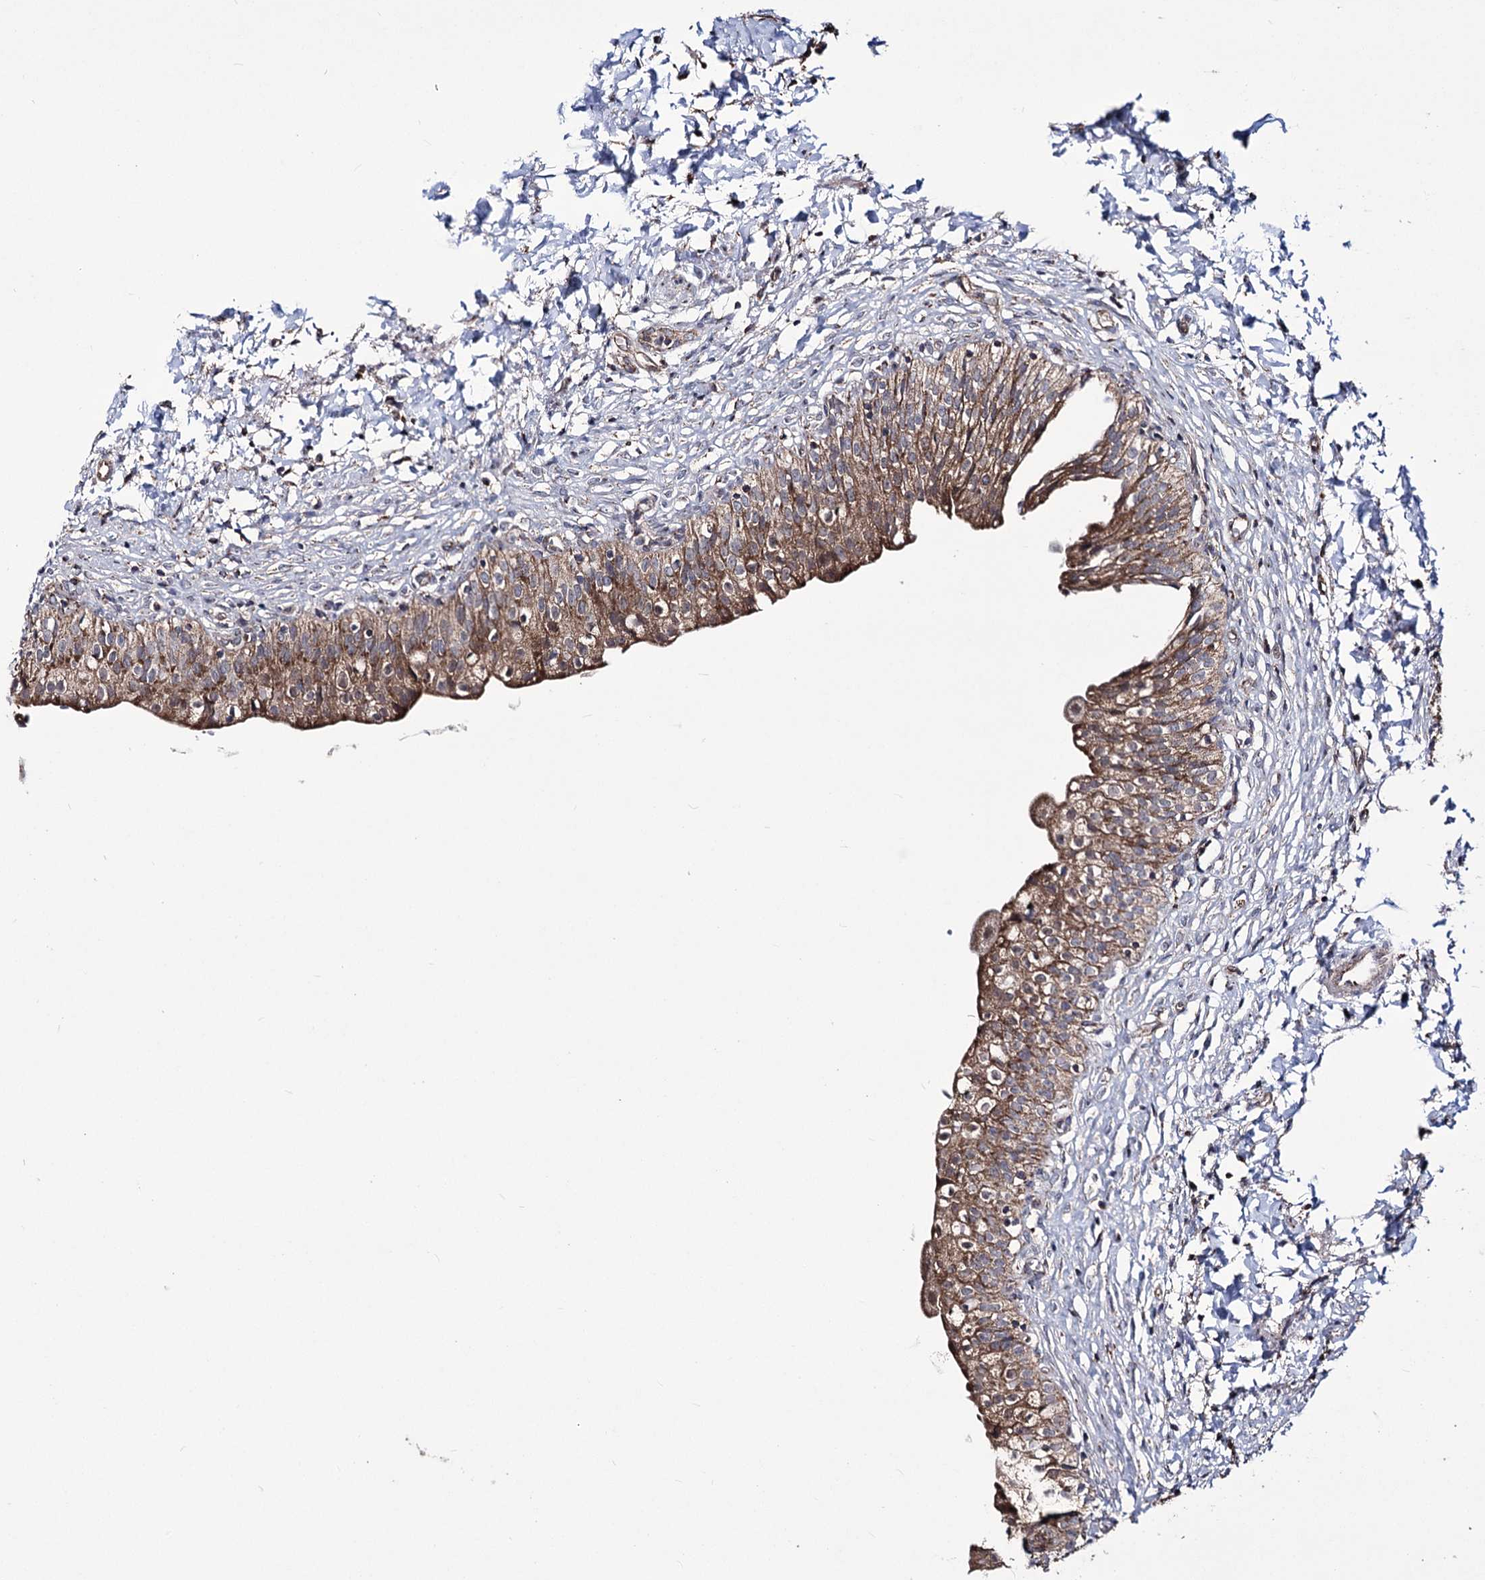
{"staining": {"intensity": "moderate", "quantity": ">75%", "location": "cytoplasmic/membranous"}, "tissue": "urinary bladder", "cell_type": "Urothelial cells", "image_type": "normal", "snomed": [{"axis": "morphology", "description": "Normal tissue, NOS"}, {"axis": "topography", "description": "Urinary bladder"}], "caption": "The photomicrograph shows a brown stain indicating the presence of a protein in the cytoplasmic/membranous of urothelial cells in urinary bladder.", "gene": "CREB3L4", "patient": {"sex": "male", "age": 55}}